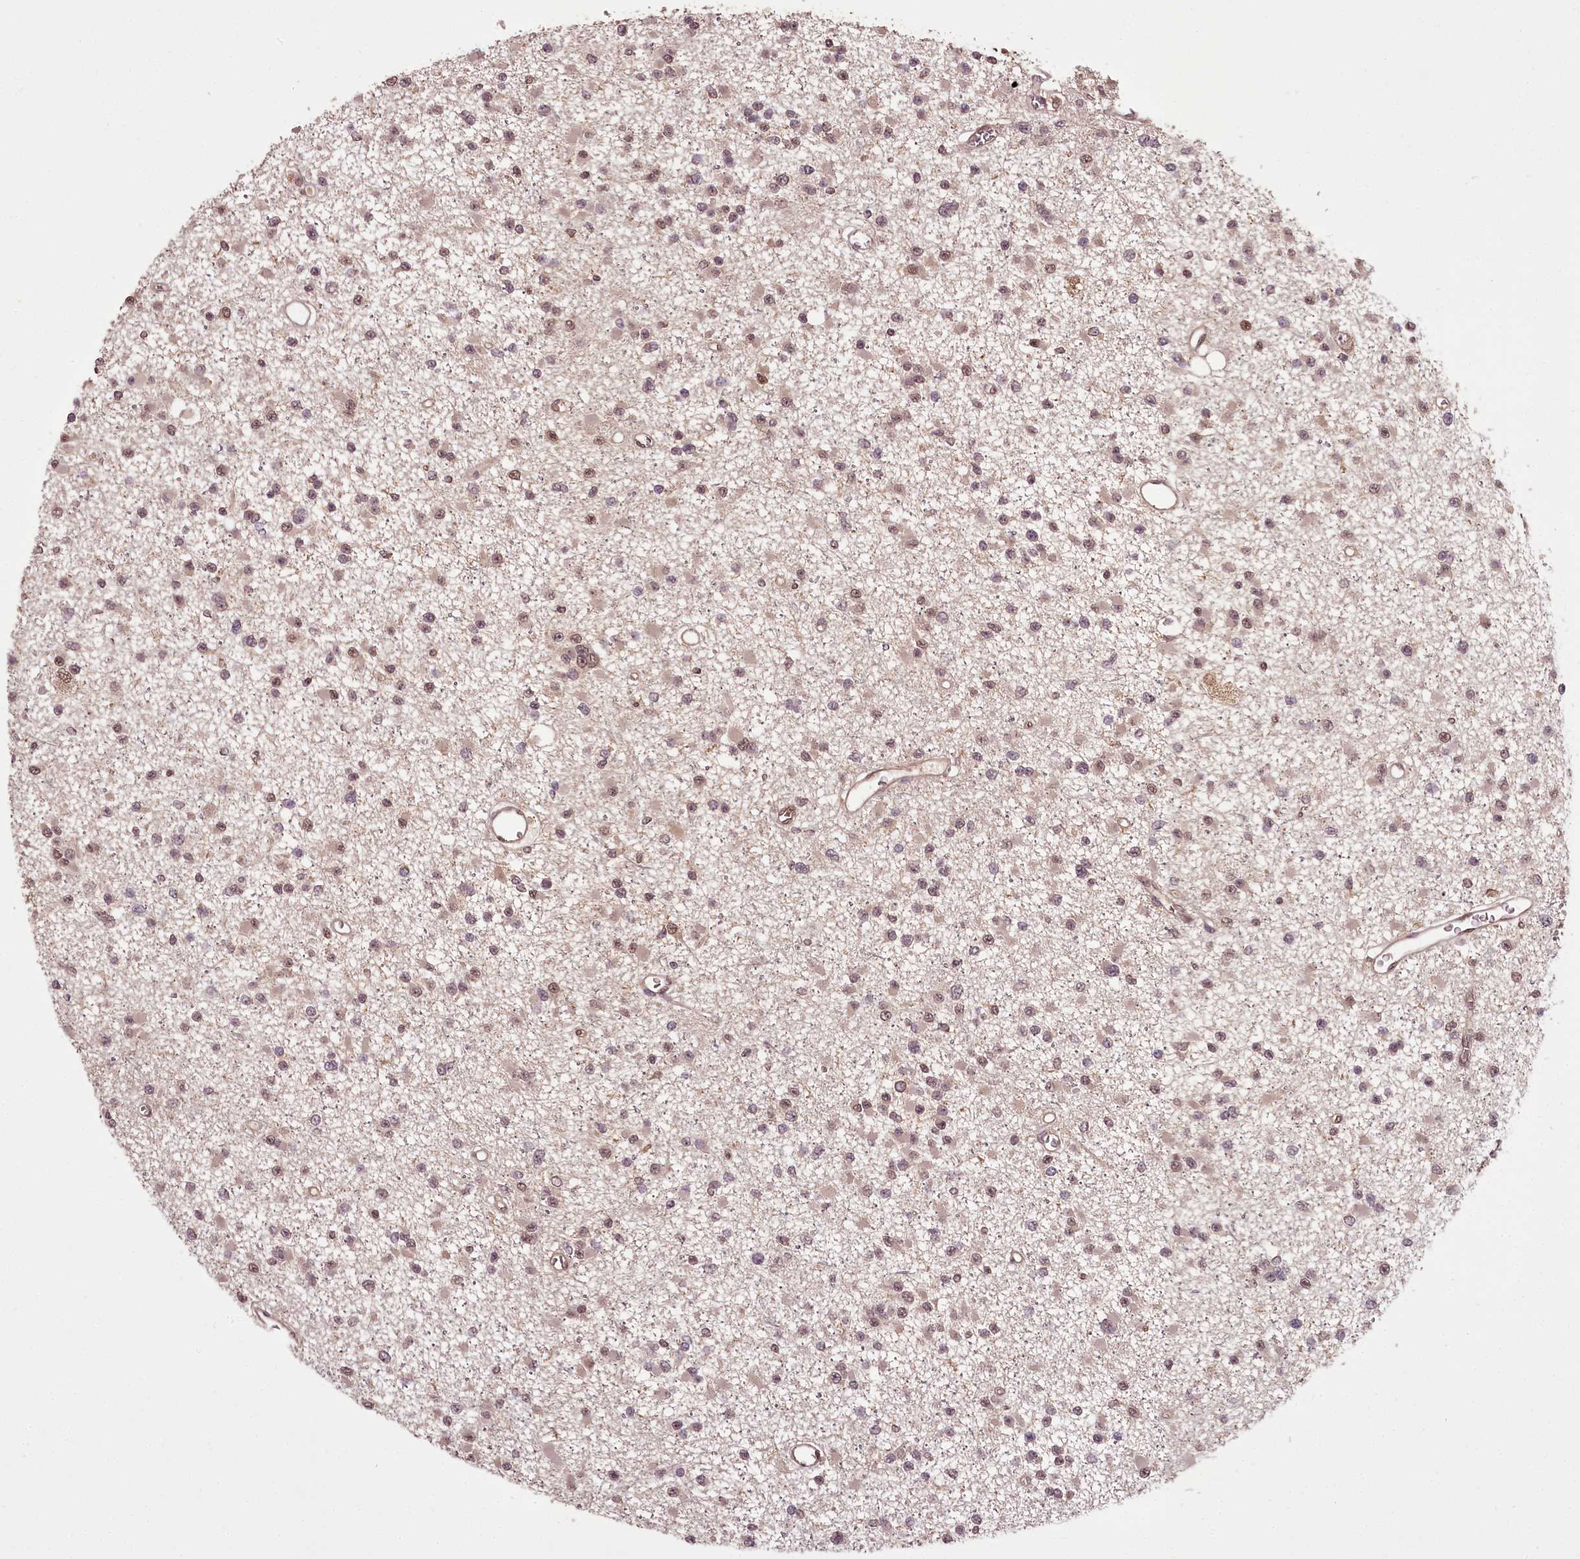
{"staining": {"intensity": "weak", "quantity": "25%-75%", "location": "nuclear"}, "tissue": "glioma", "cell_type": "Tumor cells", "image_type": "cancer", "snomed": [{"axis": "morphology", "description": "Glioma, malignant, Low grade"}, {"axis": "topography", "description": "Brain"}], "caption": "This micrograph shows IHC staining of human malignant low-grade glioma, with low weak nuclear expression in about 25%-75% of tumor cells.", "gene": "NPRL2", "patient": {"sex": "female", "age": 22}}